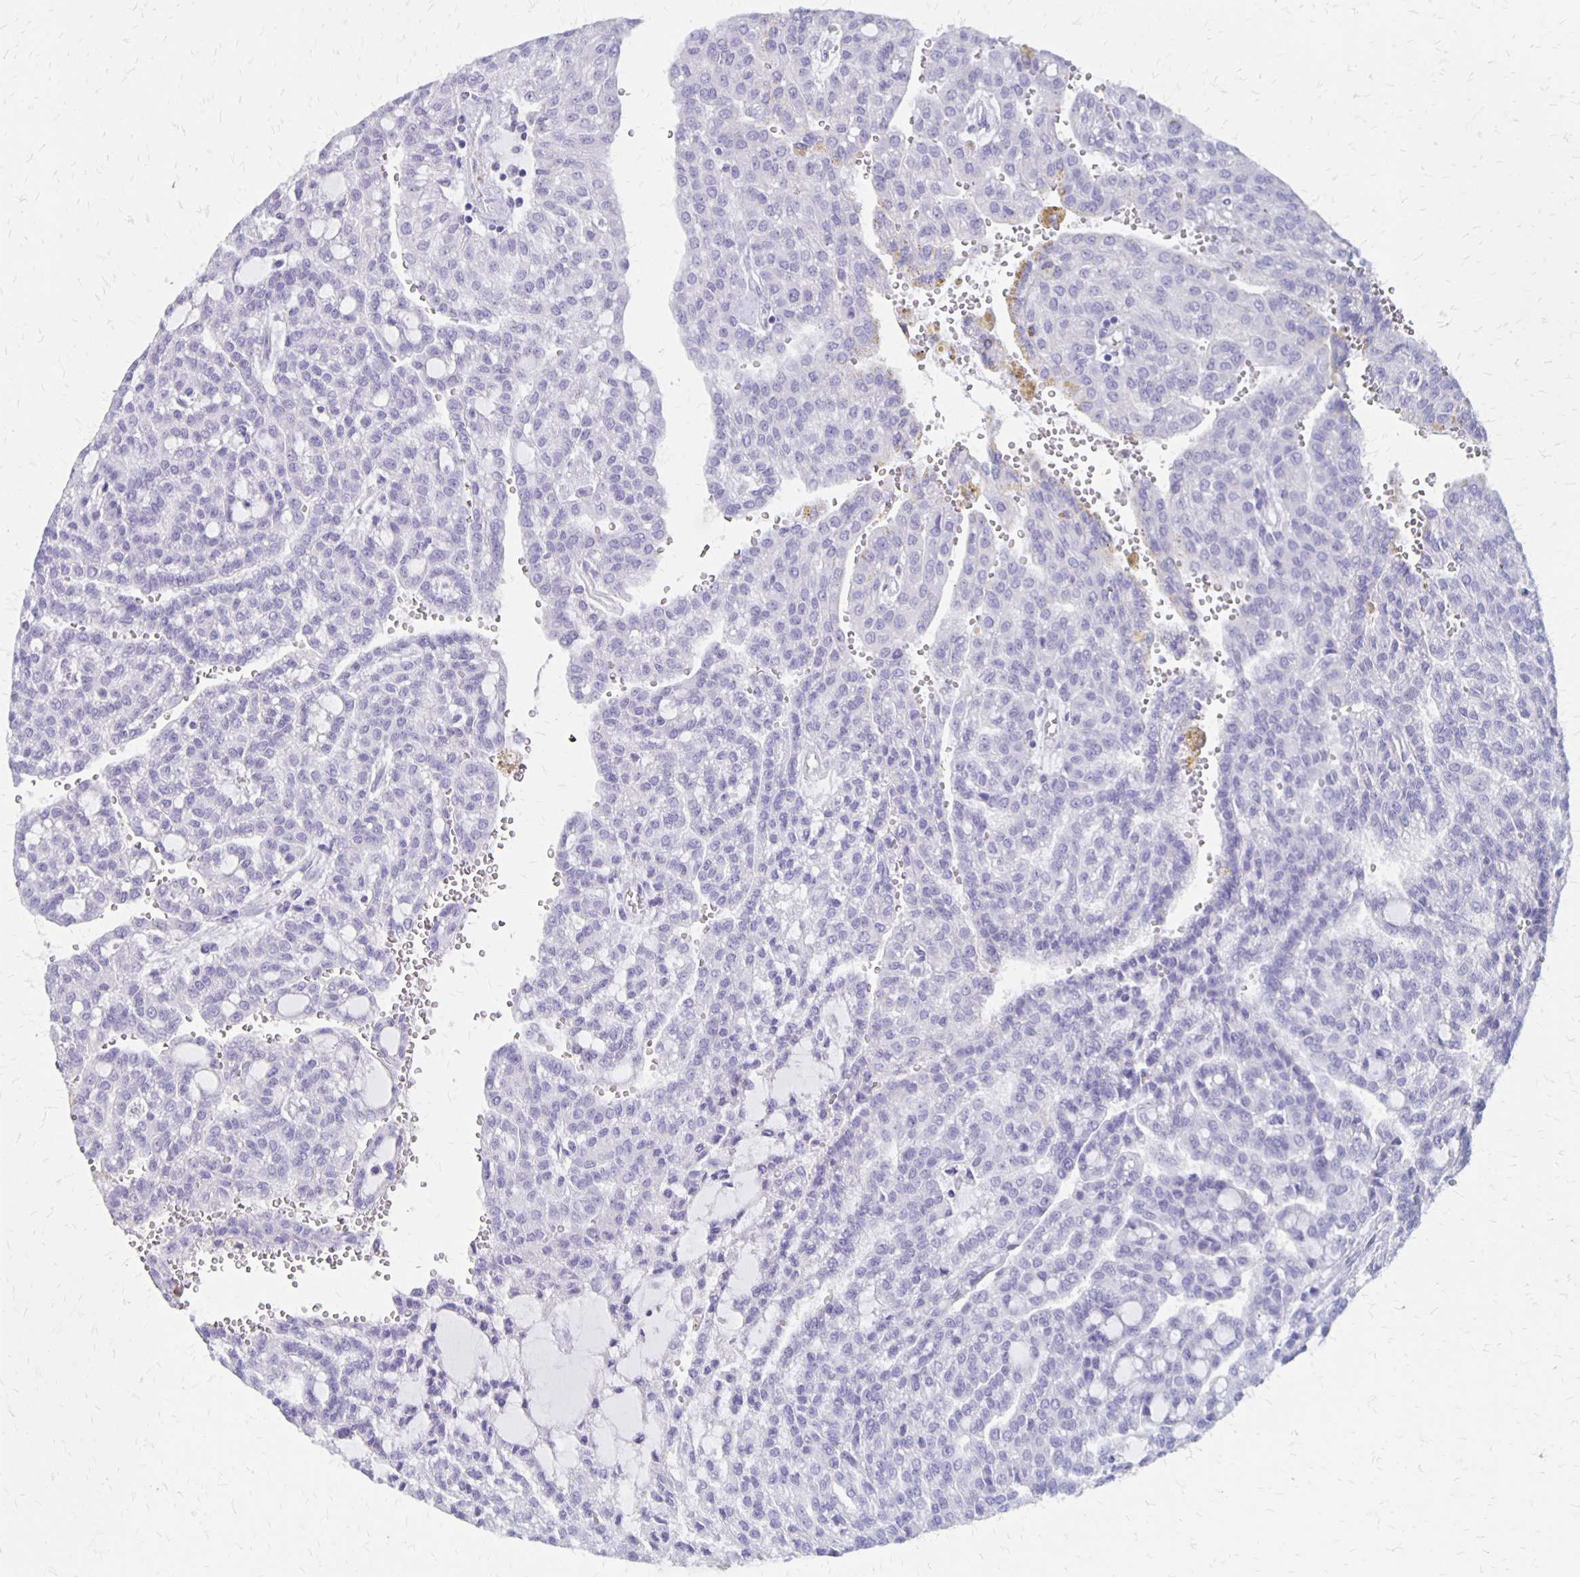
{"staining": {"intensity": "negative", "quantity": "none", "location": "none"}, "tissue": "renal cancer", "cell_type": "Tumor cells", "image_type": "cancer", "snomed": [{"axis": "morphology", "description": "Adenocarcinoma, NOS"}, {"axis": "topography", "description": "Kidney"}], "caption": "The histopathology image displays no staining of tumor cells in renal adenocarcinoma.", "gene": "SEPTIN5", "patient": {"sex": "male", "age": 63}}